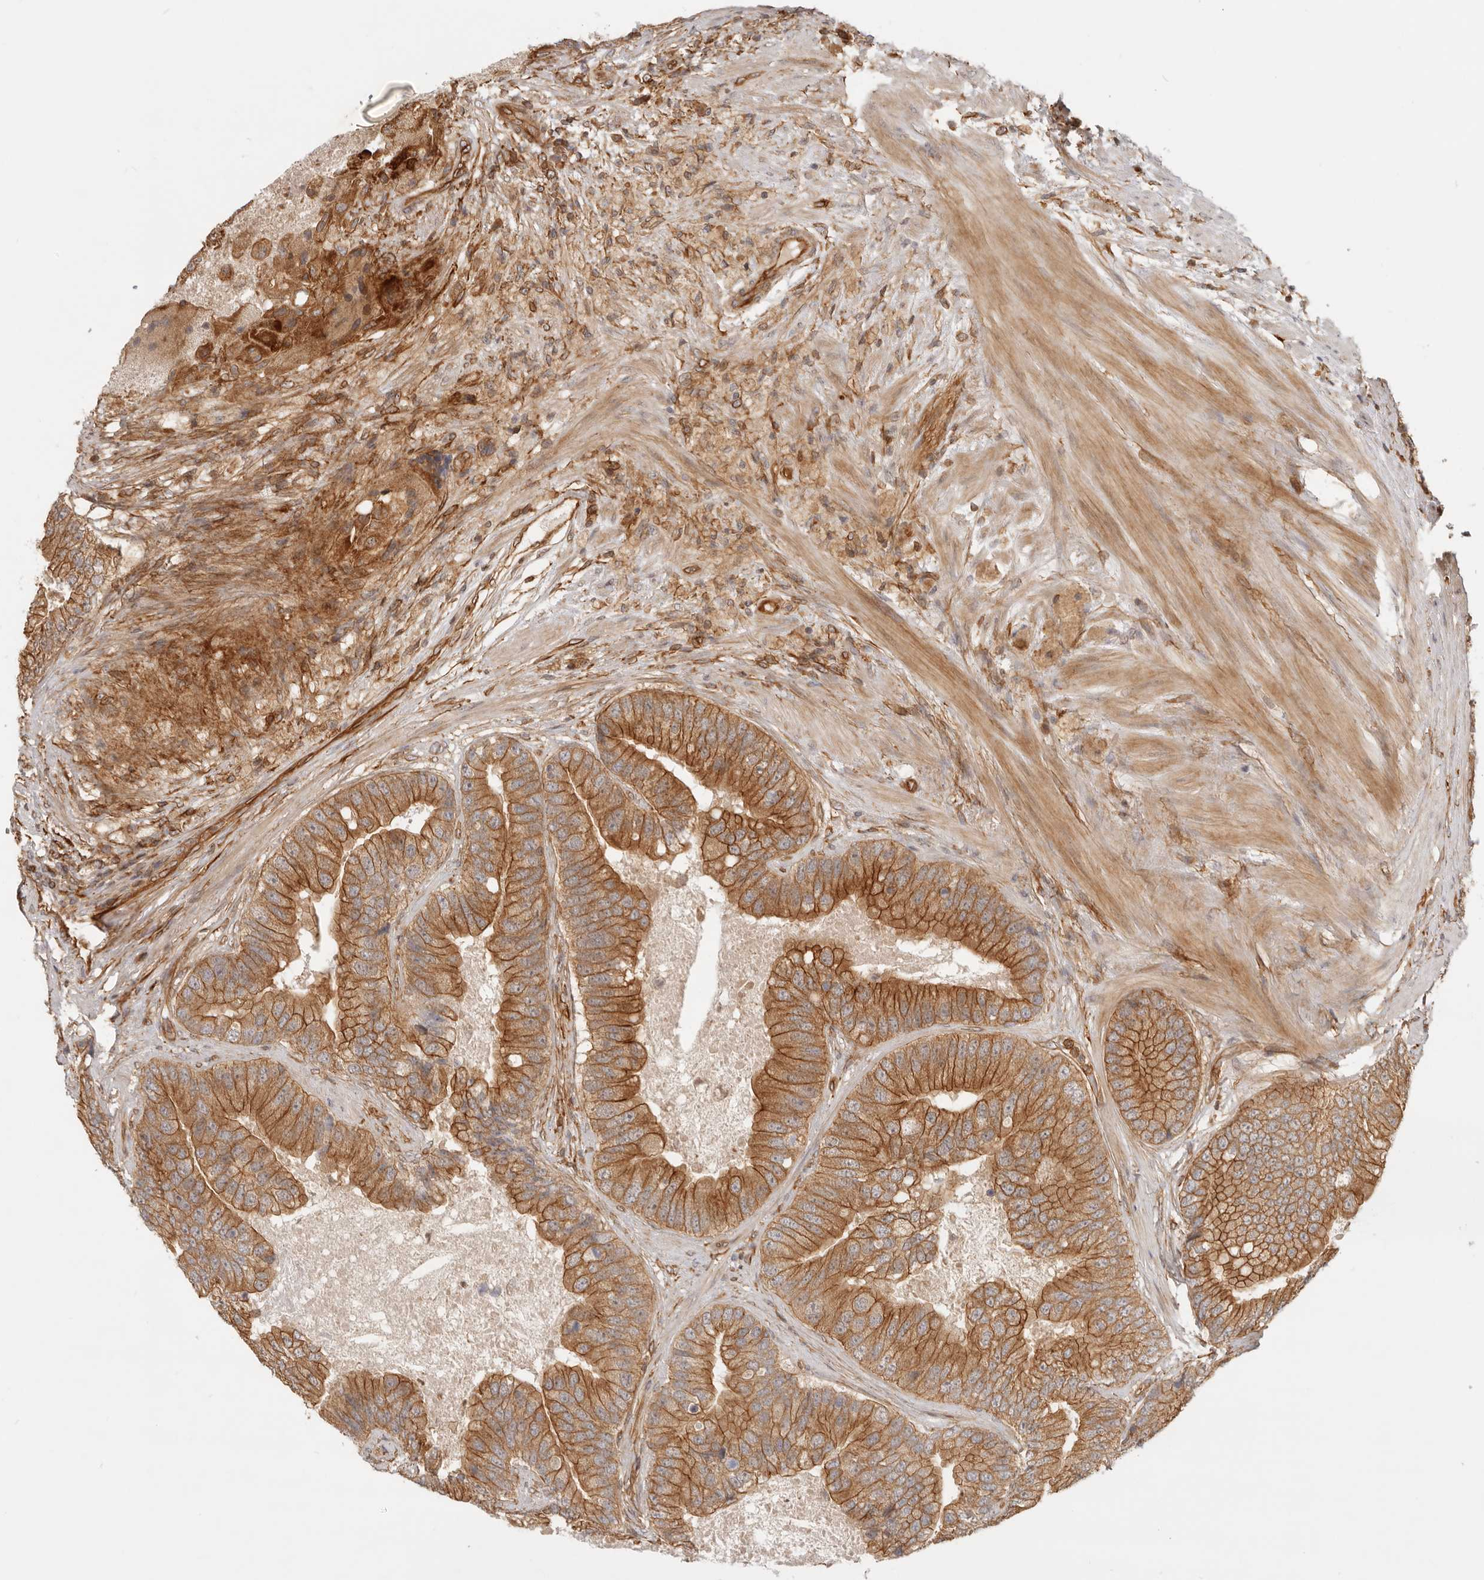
{"staining": {"intensity": "moderate", "quantity": ">75%", "location": "cytoplasmic/membranous"}, "tissue": "prostate cancer", "cell_type": "Tumor cells", "image_type": "cancer", "snomed": [{"axis": "morphology", "description": "Adenocarcinoma, High grade"}, {"axis": "topography", "description": "Prostate"}], "caption": "Approximately >75% of tumor cells in human adenocarcinoma (high-grade) (prostate) demonstrate moderate cytoplasmic/membranous protein expression as visualized by brown immunohistochemical staining.", "gene": "UFSP1", "patient": {"sex": "male", "age": 70}}